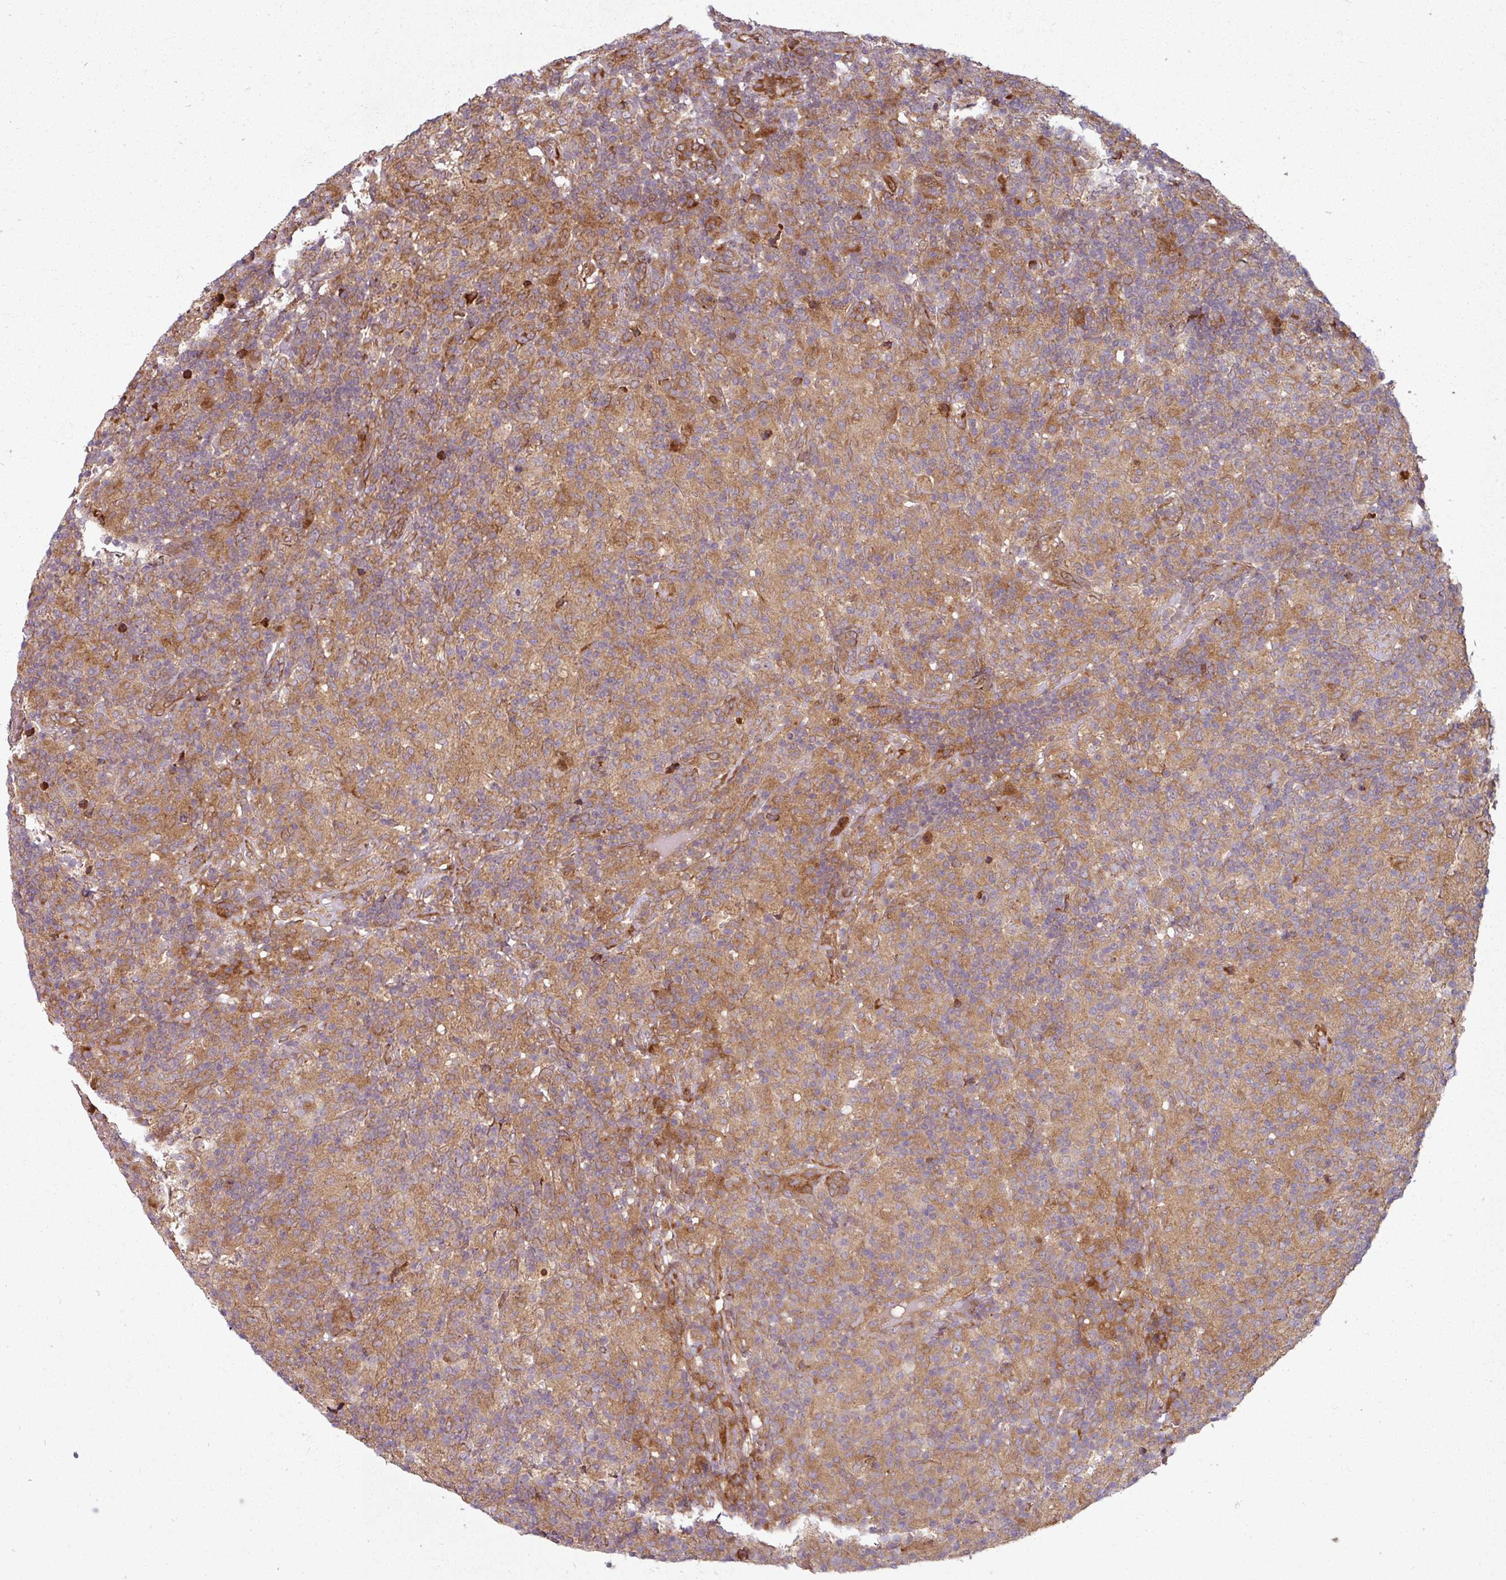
{"staining": {"intensity": "moderate", "quantity": "<25%", "location": "cytoplasmic/membranous"}, "tissue": "lymphoma", "cell_type": "Tumor cells", "image_type": "cancer", "snomed": [{"axis": "morphology", "description": "Hodgkin's disease, NOS"}, {"axis": "topography", "description": "Lymph node"}], "caption": "Lymphoma stained with a protein marker displays moderate staining in tumor cells.", "gene": "RAB5A", "patient": {"sex": "male", "age": 70}}